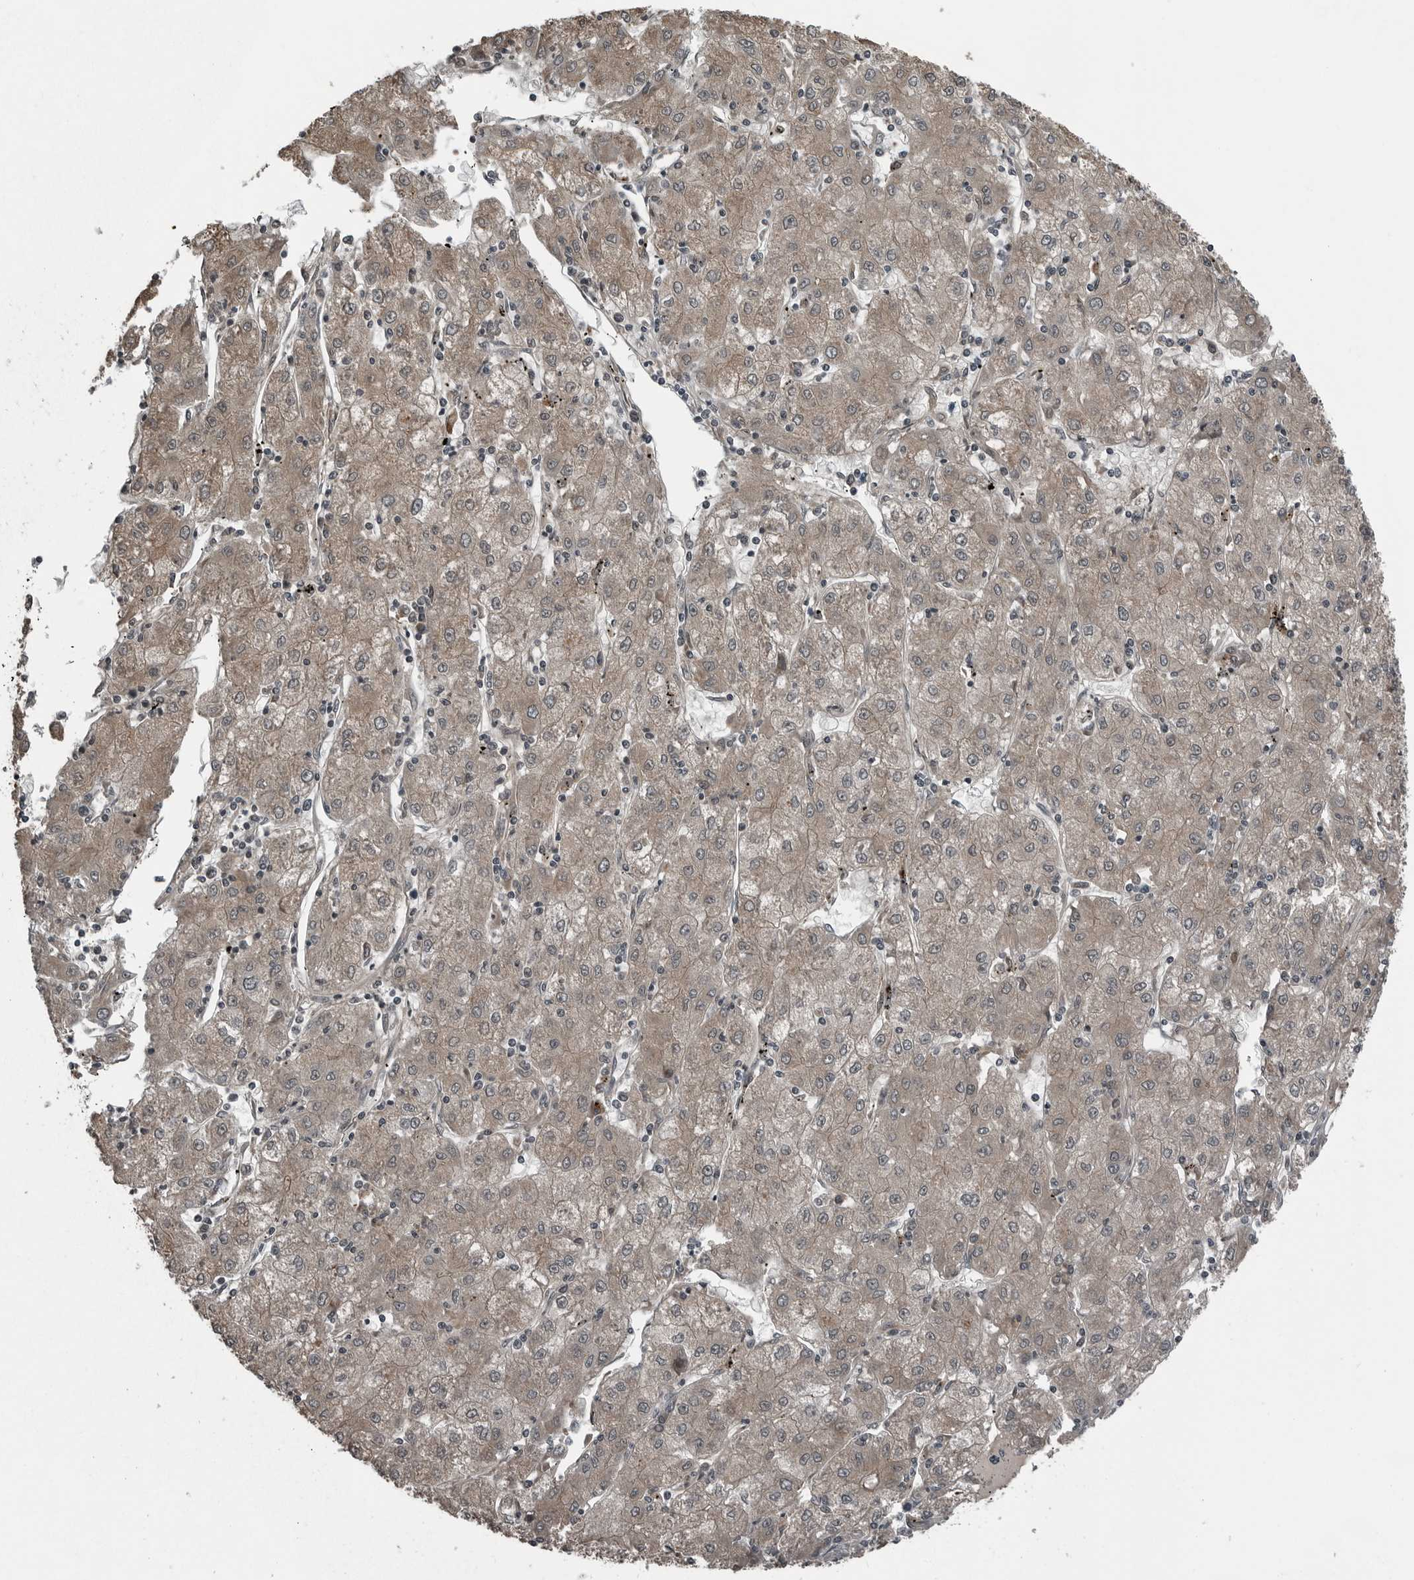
{"staining": {"intensity": "weak", "quantity": ">75%", "location": "cytoplasmic/membranous"}, "tissue": "liver cancer", "cell_type": "Tumor cells", "image_type": "cancer", "snomed": [{"axis": "morphology", "description": "Carcinoma, Hepatocellular, NOS"}, {"axis": "topography", "description": "Liver"}], "caption": "IHC (DAB (3,3'-diaminobenzidine)) staining of liver hepatocellular carcinoma displays weak cytoplasmic/membranous protein staining in approximately >75% of tumor cells.", "gene": "GAK", "patient": {"sex": "male", "age": 72}}